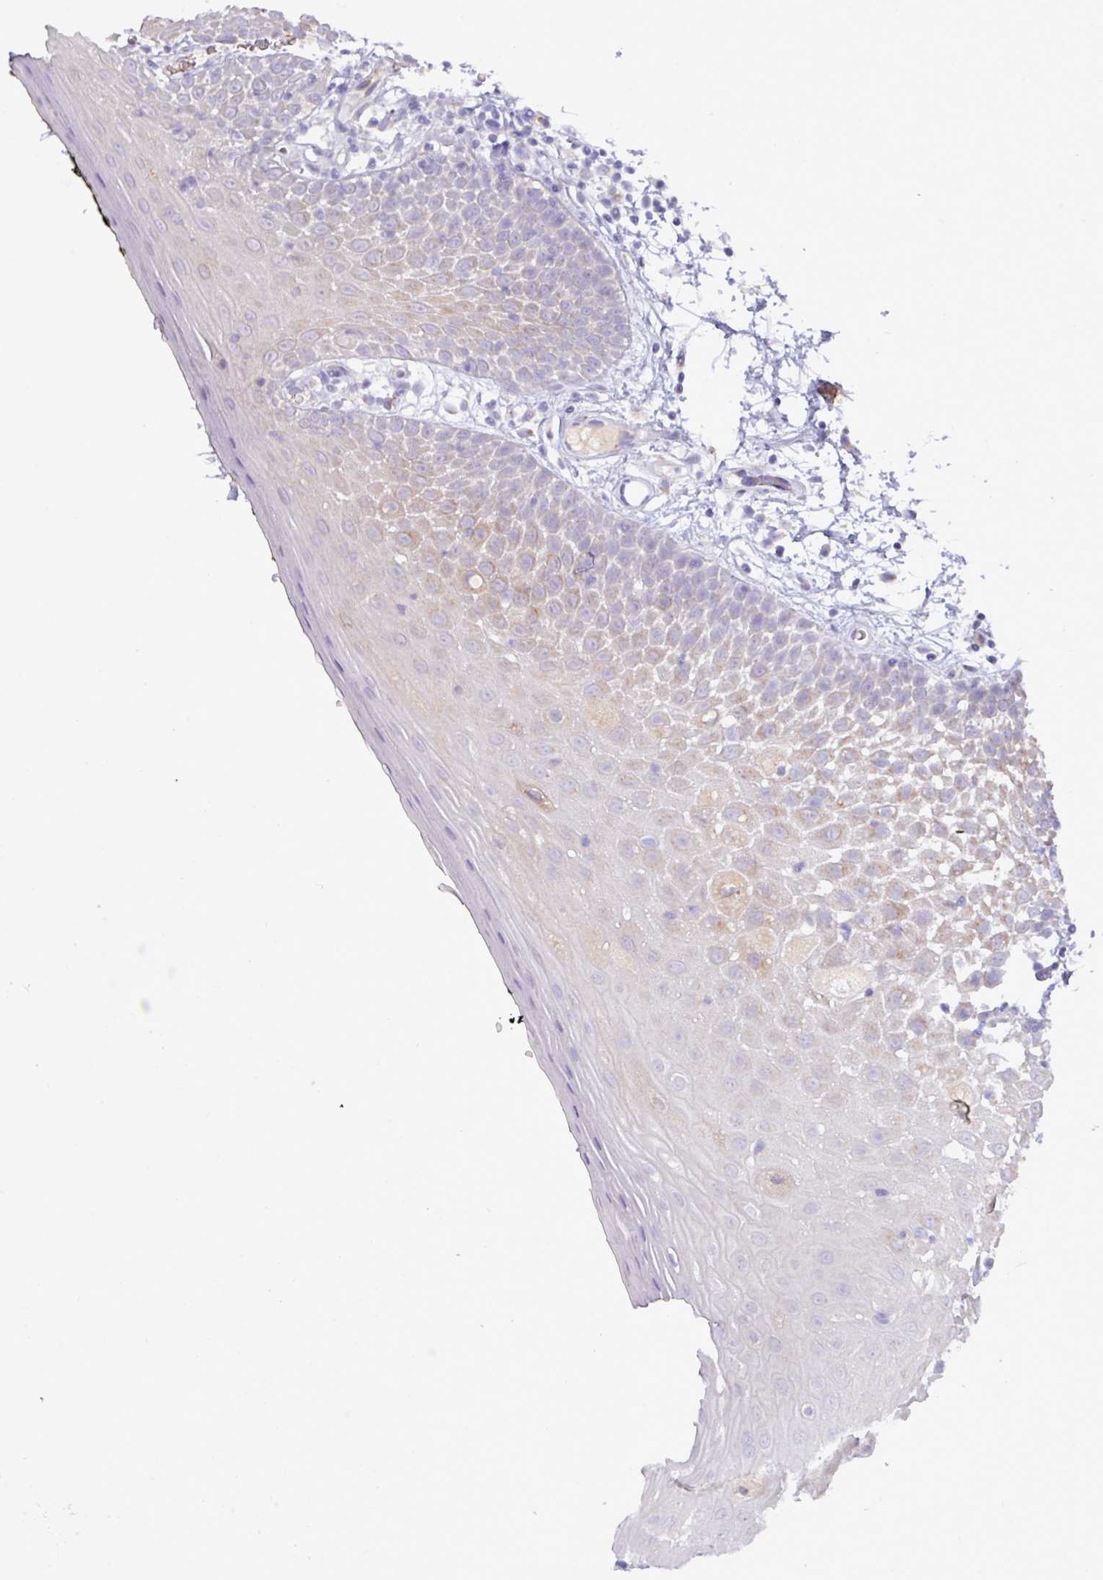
{"staining": {"intensity": "moderate", "quantity": "<25%", "location": "cytoplasmic/membranous"}, "tissue": "oral mucosa", "cell_type": "Squamous epithelial cells", "image_type": "normal", "snomed": [{"axis": "morphology", "description": "Normal tissue, NOS"}, {"axis": "morphology", "description": "Squamous cell carcinoma, NOS"}, {"axis": "topography", "description": "Oral tissue"}, {"axis": "topography", "description": "Tounge, NOS"}, {"axis": "topography", "description": "Head-Neck"}], "caption": "Immunohistochemical staining of unremarkable human oral mucosa reveals low levels of moderate cytoplasmic/membranous positivity in about <25% of squamous epithelial cells. The protein of interest is shown in brown color, while the nuclei are stained blue.", "gene": "STIMATE", "patient": {"sex": "male", "age": 76}}